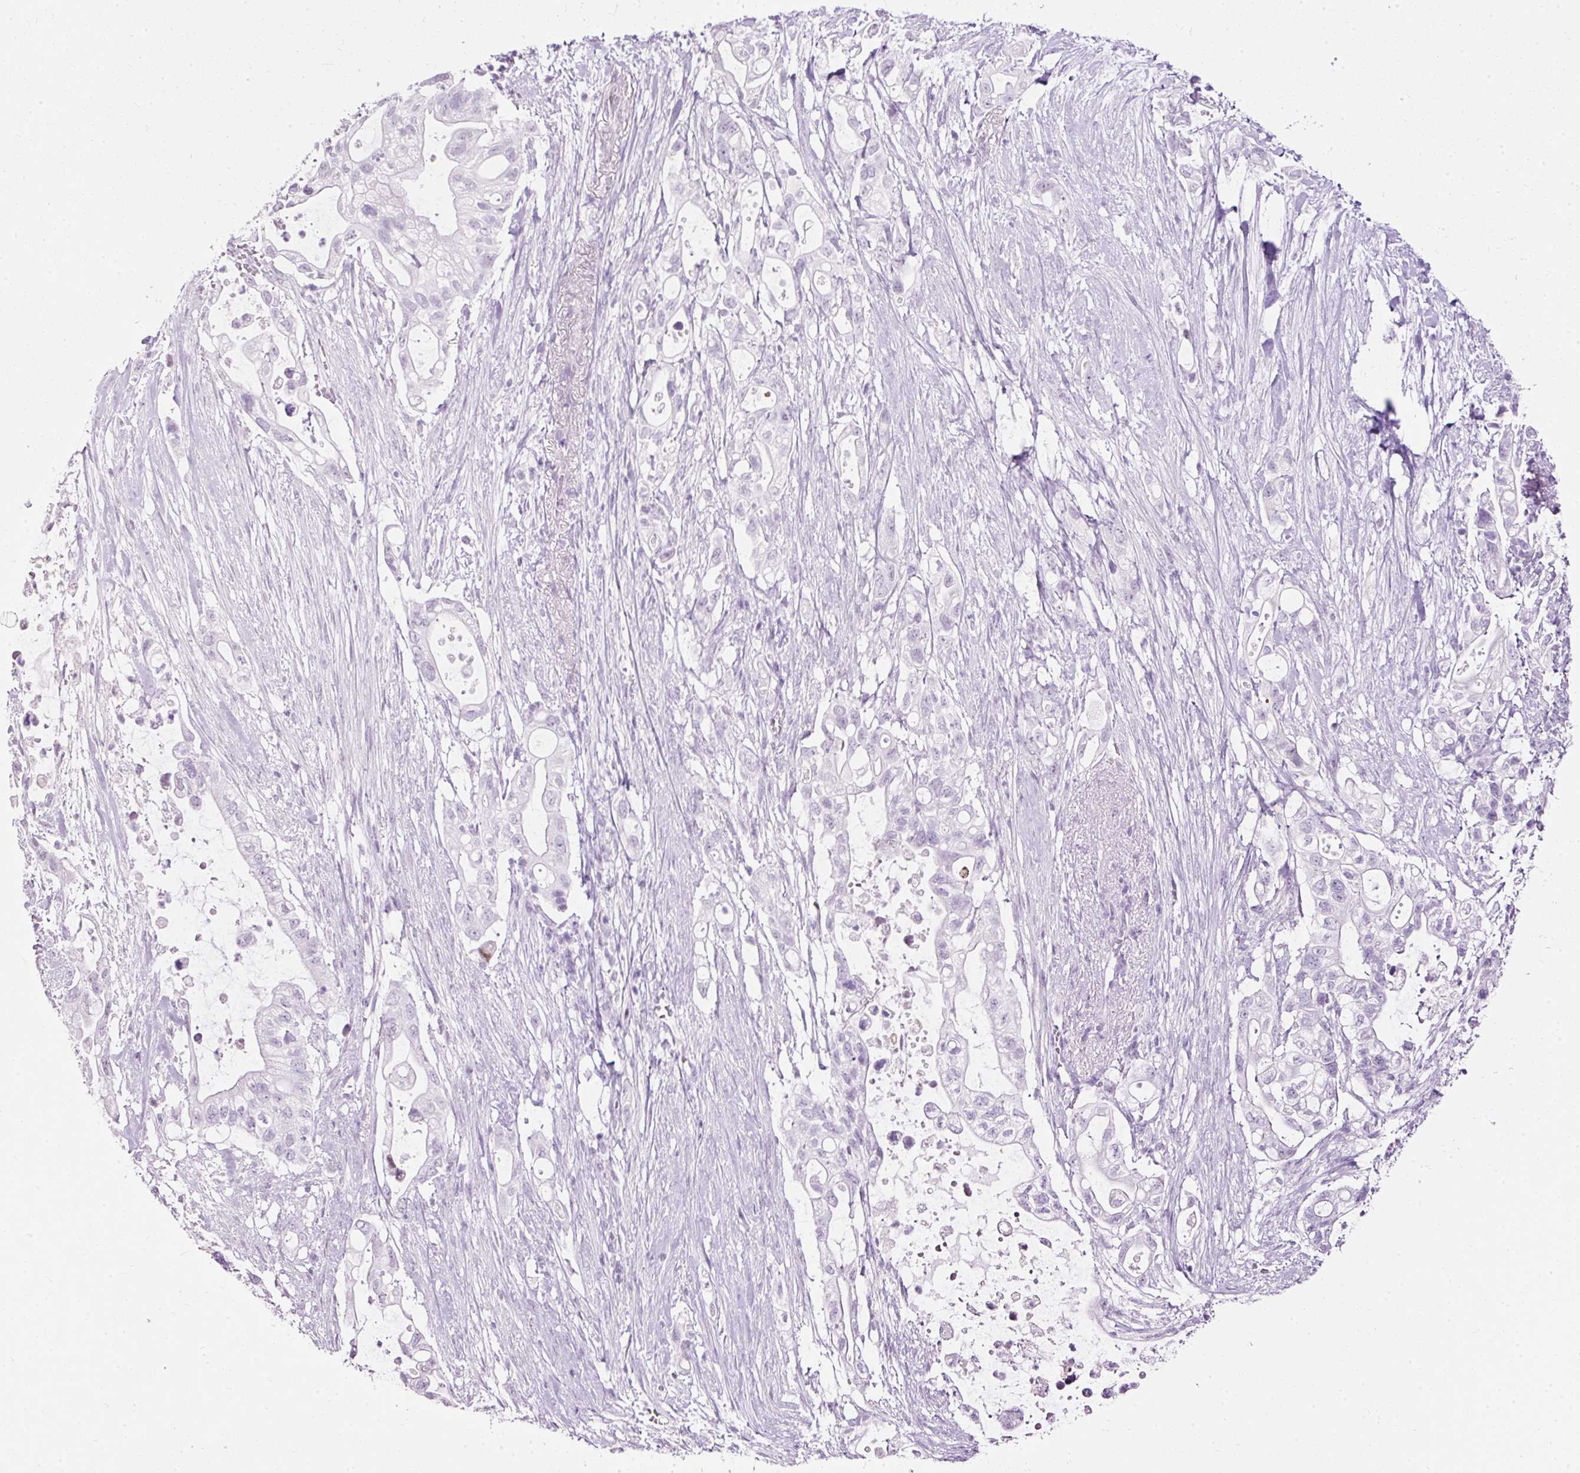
{"staining": {"intensity": "negative", "quantity": "none", "location": "none"}, "tissue": "pancreatic cancer", "cell_type": "Tumor cells", "image_type": "cancer", "snomed": [{"axis": "morphology", "description": "Adenocarcinoma, NOS"}, {"axis": "topography", "description": "Pancreas"}], "caption": "Immunohistochemistry (IHC) of pancreatic adenocarcinoma reveals no staining in tumor cells.", "gene": "PDE6B", "patient": {"sex": "female", "age": 72}}